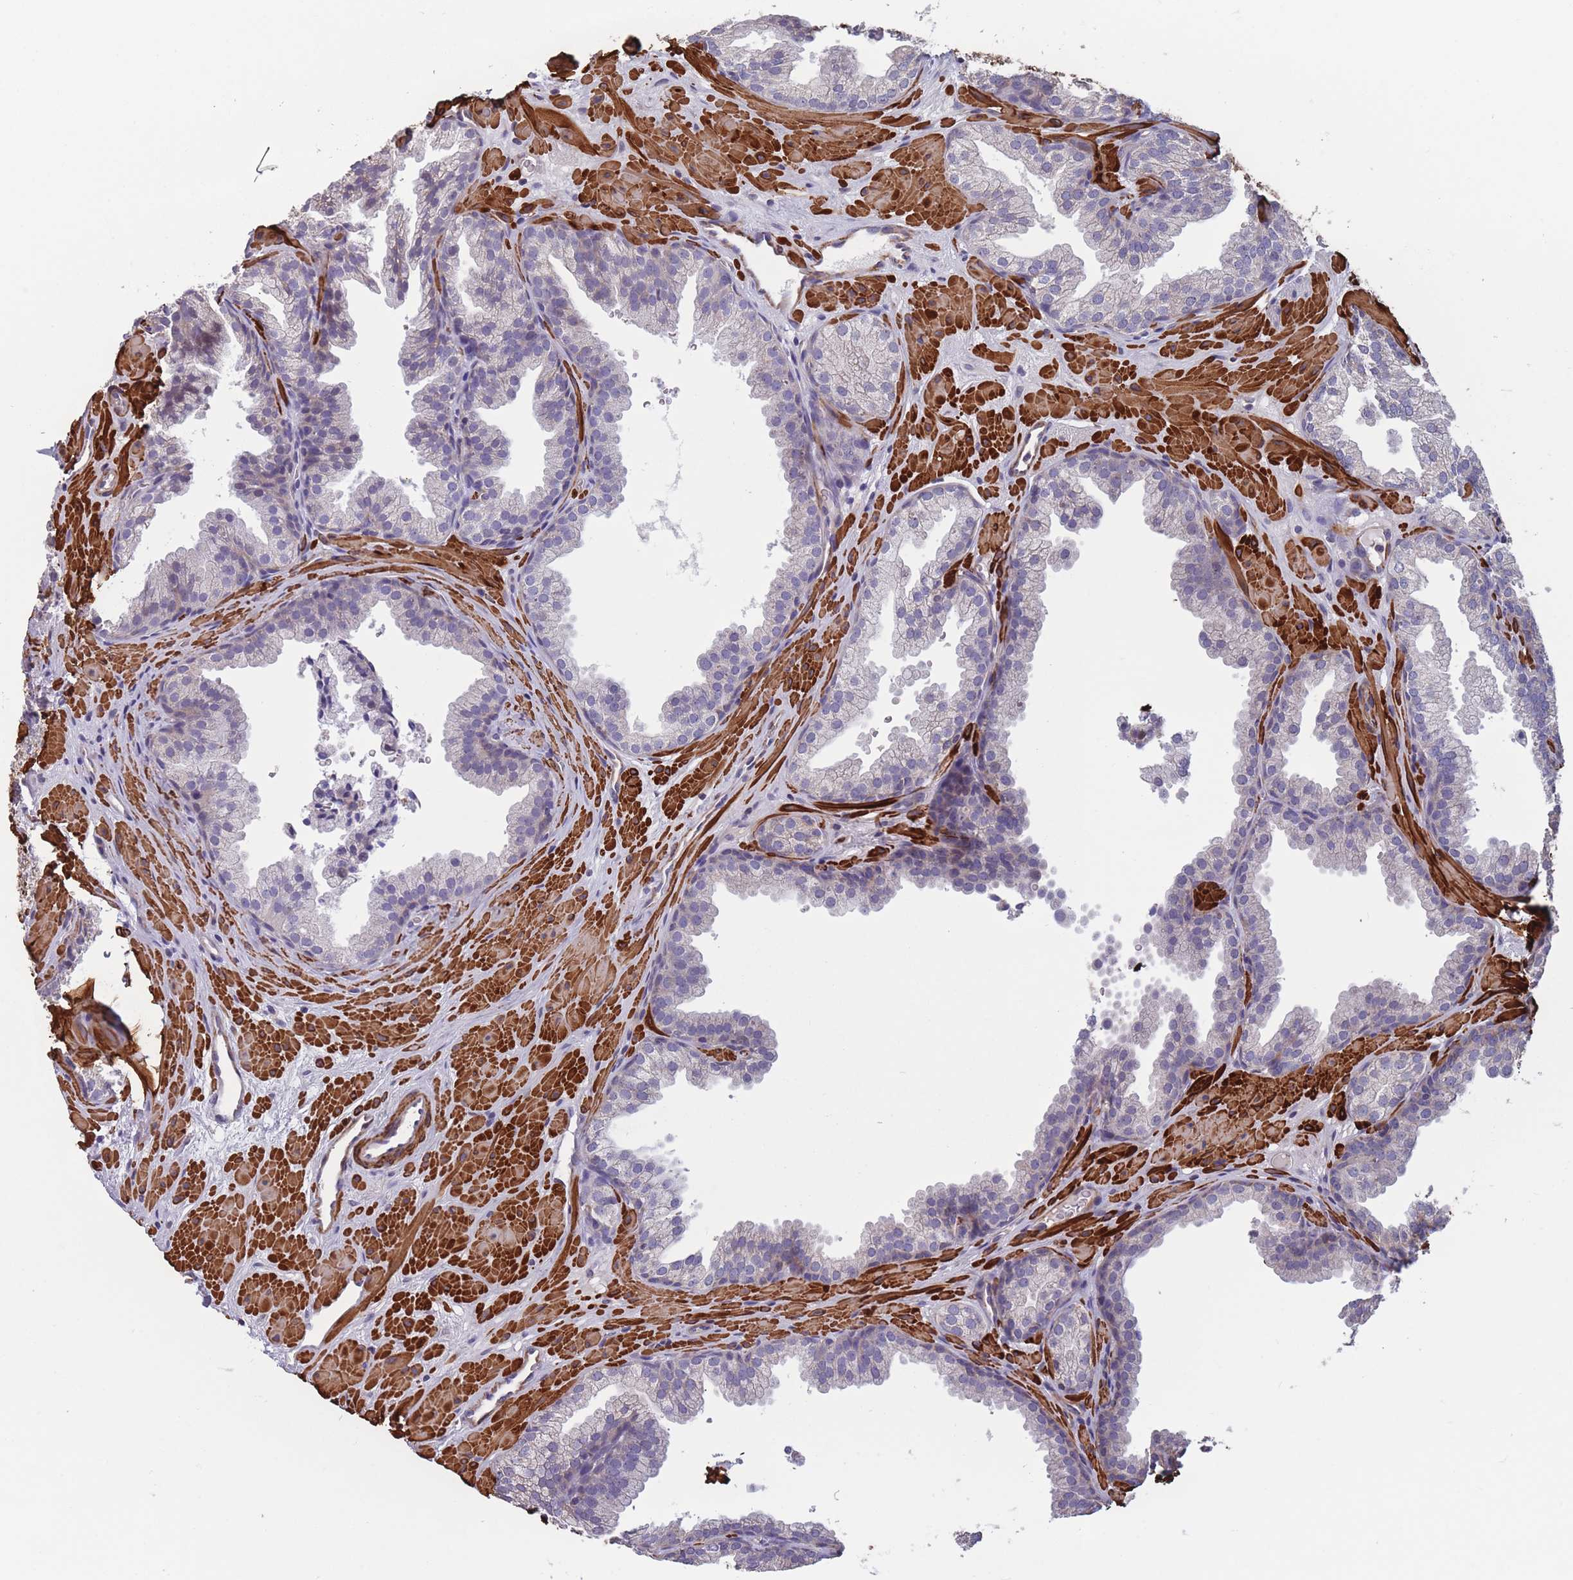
{"staining": {"intensity": "negative", "quantity": "none", "location": "none"}, "tissue": "prostate", "cell_type": "Glandular cells", "image_type": "normal", "snomed": [{"axis": "morphology", "description": "Normal tissue, NOS"}, {"axis": "topography", "description": "Prostate"}], "caption": "IHC of normal human prostate demonstrates no staining in glandular cells.", "gene": "TOMM40L", "patient": {"sex": "male", "age": 37}}